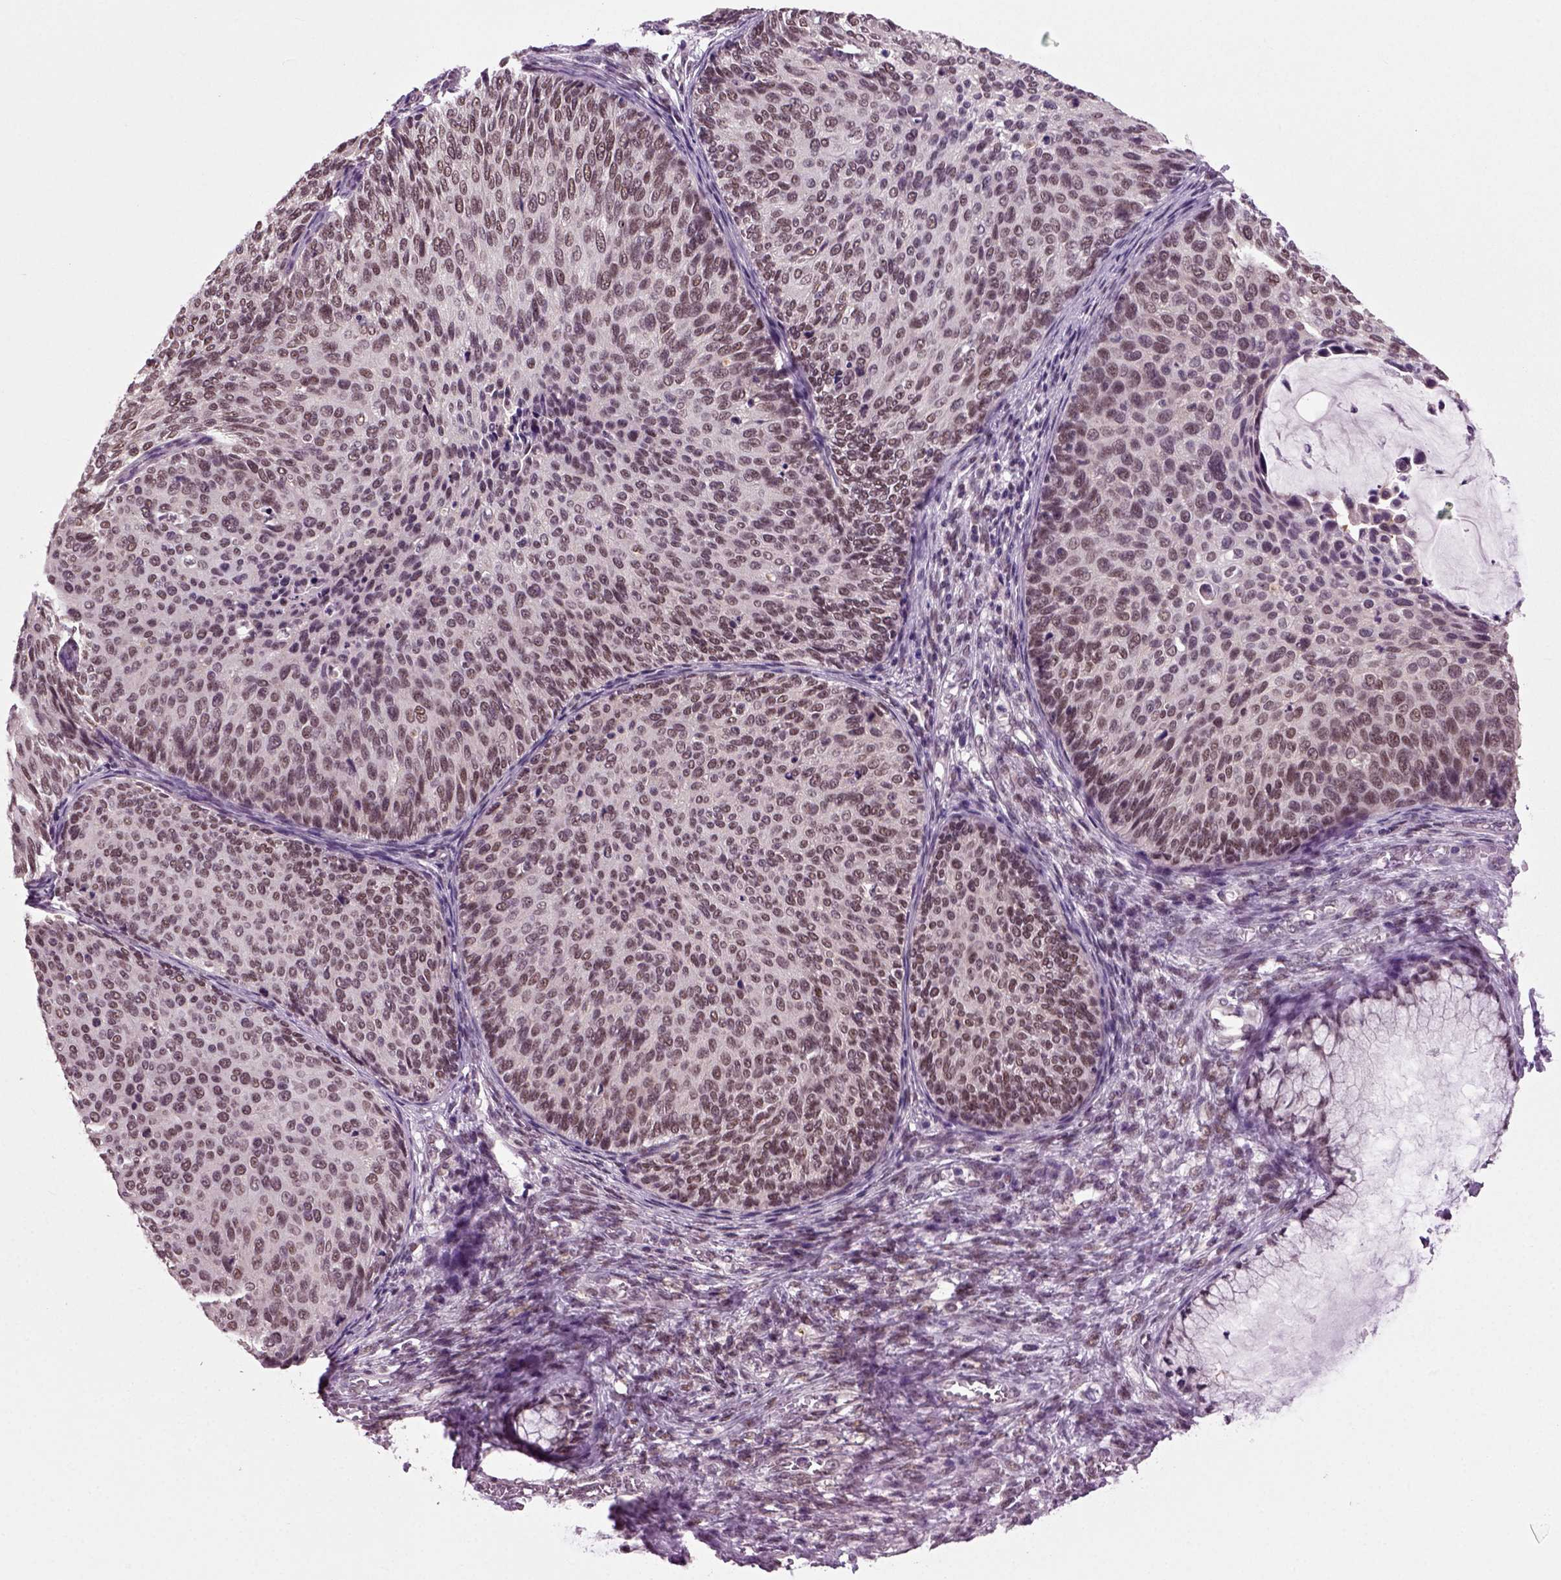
{"staining": {"intensity": "moderate", "quantity": ">75%", "location": "nuclear"}, "tissue": "cervical cancer", "cell_type": "Tumor cells", "image_type": "cancer", "snomed": [{"axis": "morphology", "description": "Squamous cell carcinoma, NOS"}, {"axis": "topography", "description": "Cervix"}], "caption": "Immunohistochemical staining of human squamous cell carcinoma (cervical) reveals medium levels of moderate nuclear protein positivity in approximately >75% of tumor cells.", "gene": "RCOR3", "patient": {"sex": "female", "age": 36}}